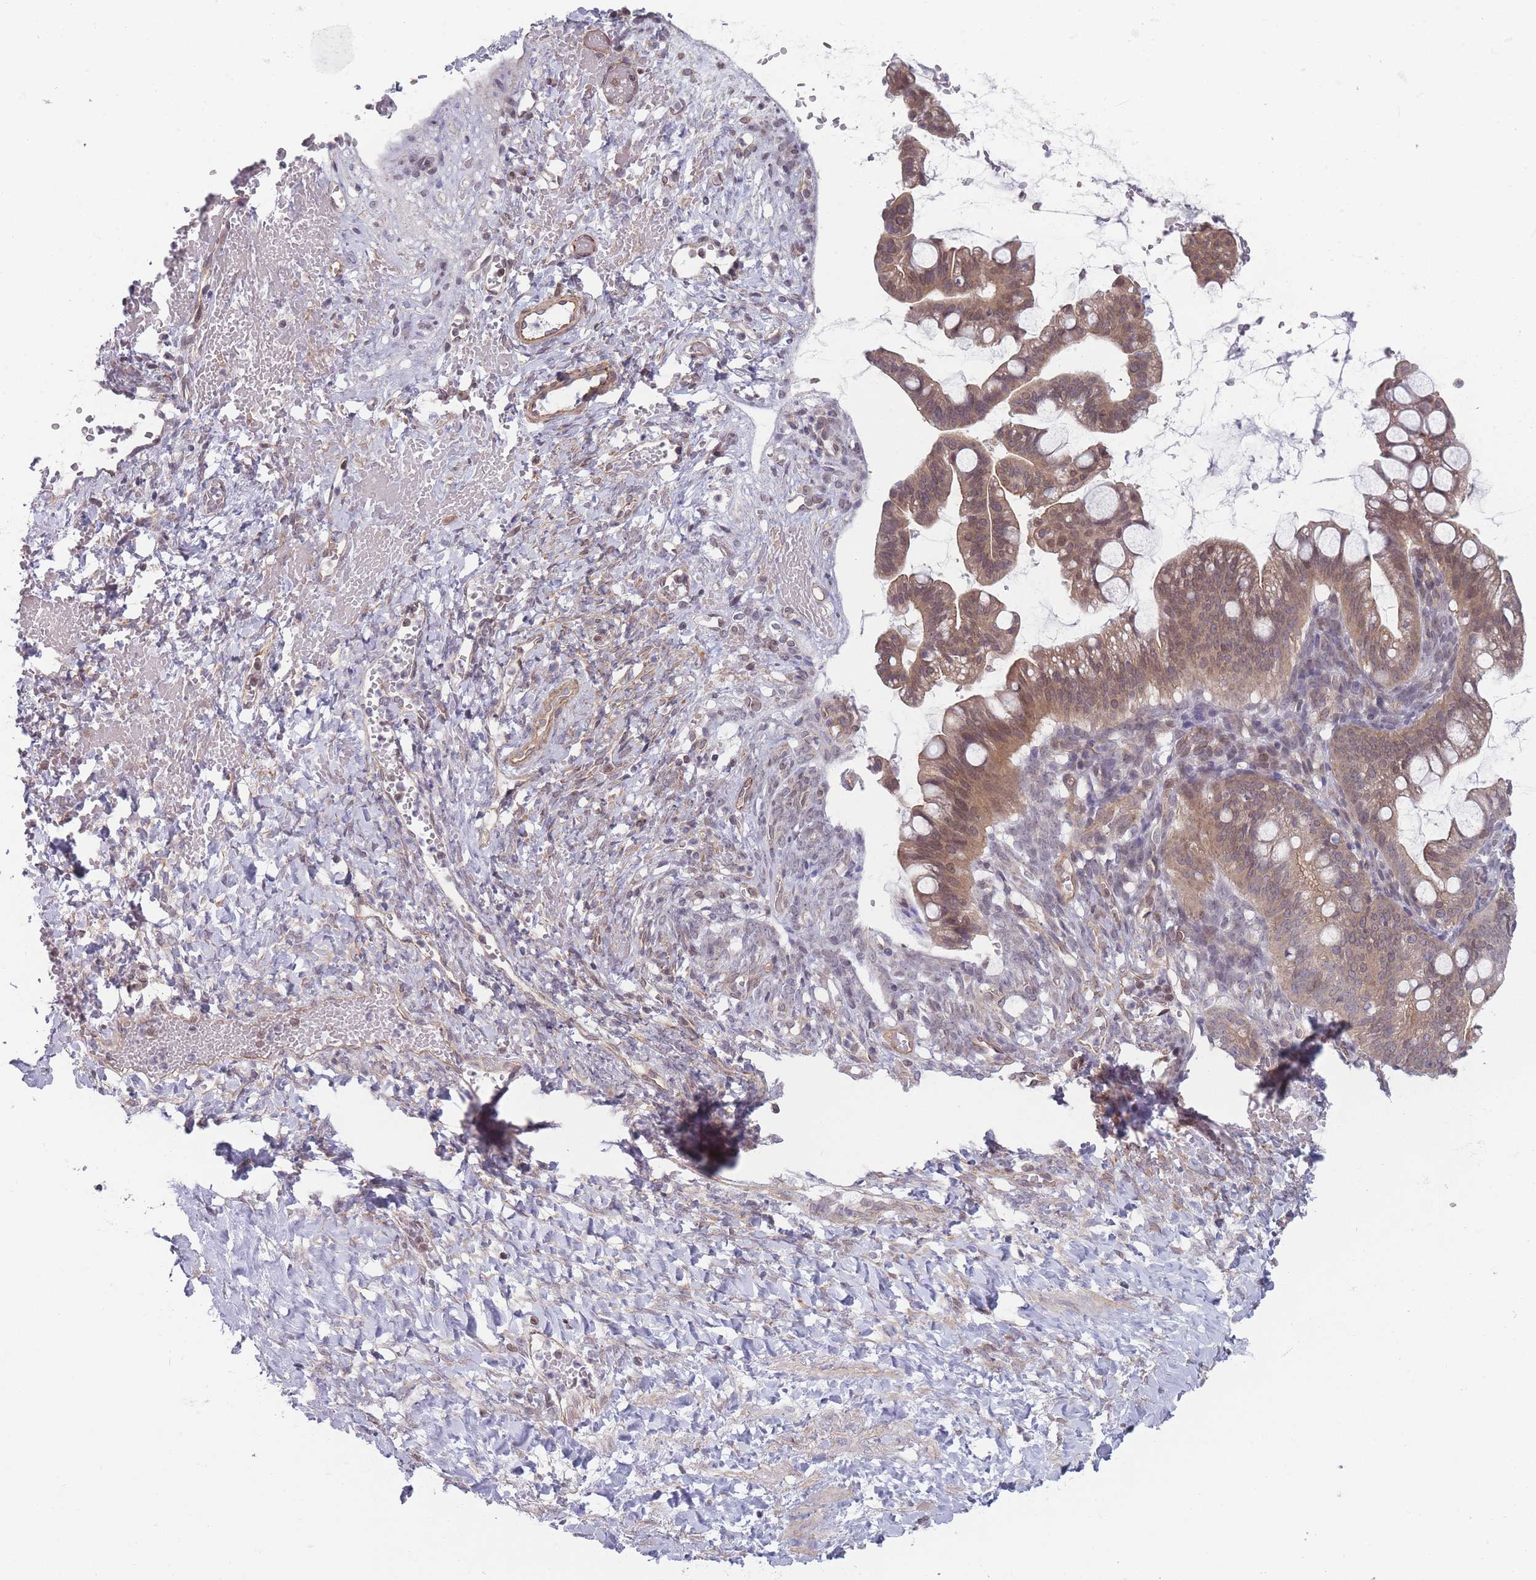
{"staining": {"intensity": "moderate", "quantity": ">75%", "location": "cytoplasmic/membranous,nuclear"}, "tissue": "ovarian cancer", "cell_type": "Tumor cells", "image_type": "cancer", "snomed": [{"axis": "morphology", "description": "Cystadenocarcinoma, mucinous, NOS"}, {"axis": "topography", "description": "Ovary"}], "caption": "A high-resolution image shows IHC staining of ovarian cancer (mucinous cystadenocarcinoma), which exhibits moderate cytoplasmic/membranous and nuclear expression in approximately >75% of tumor cells.", "gene": "VRK2", "patient": {"sex": "female", "age": 73}}